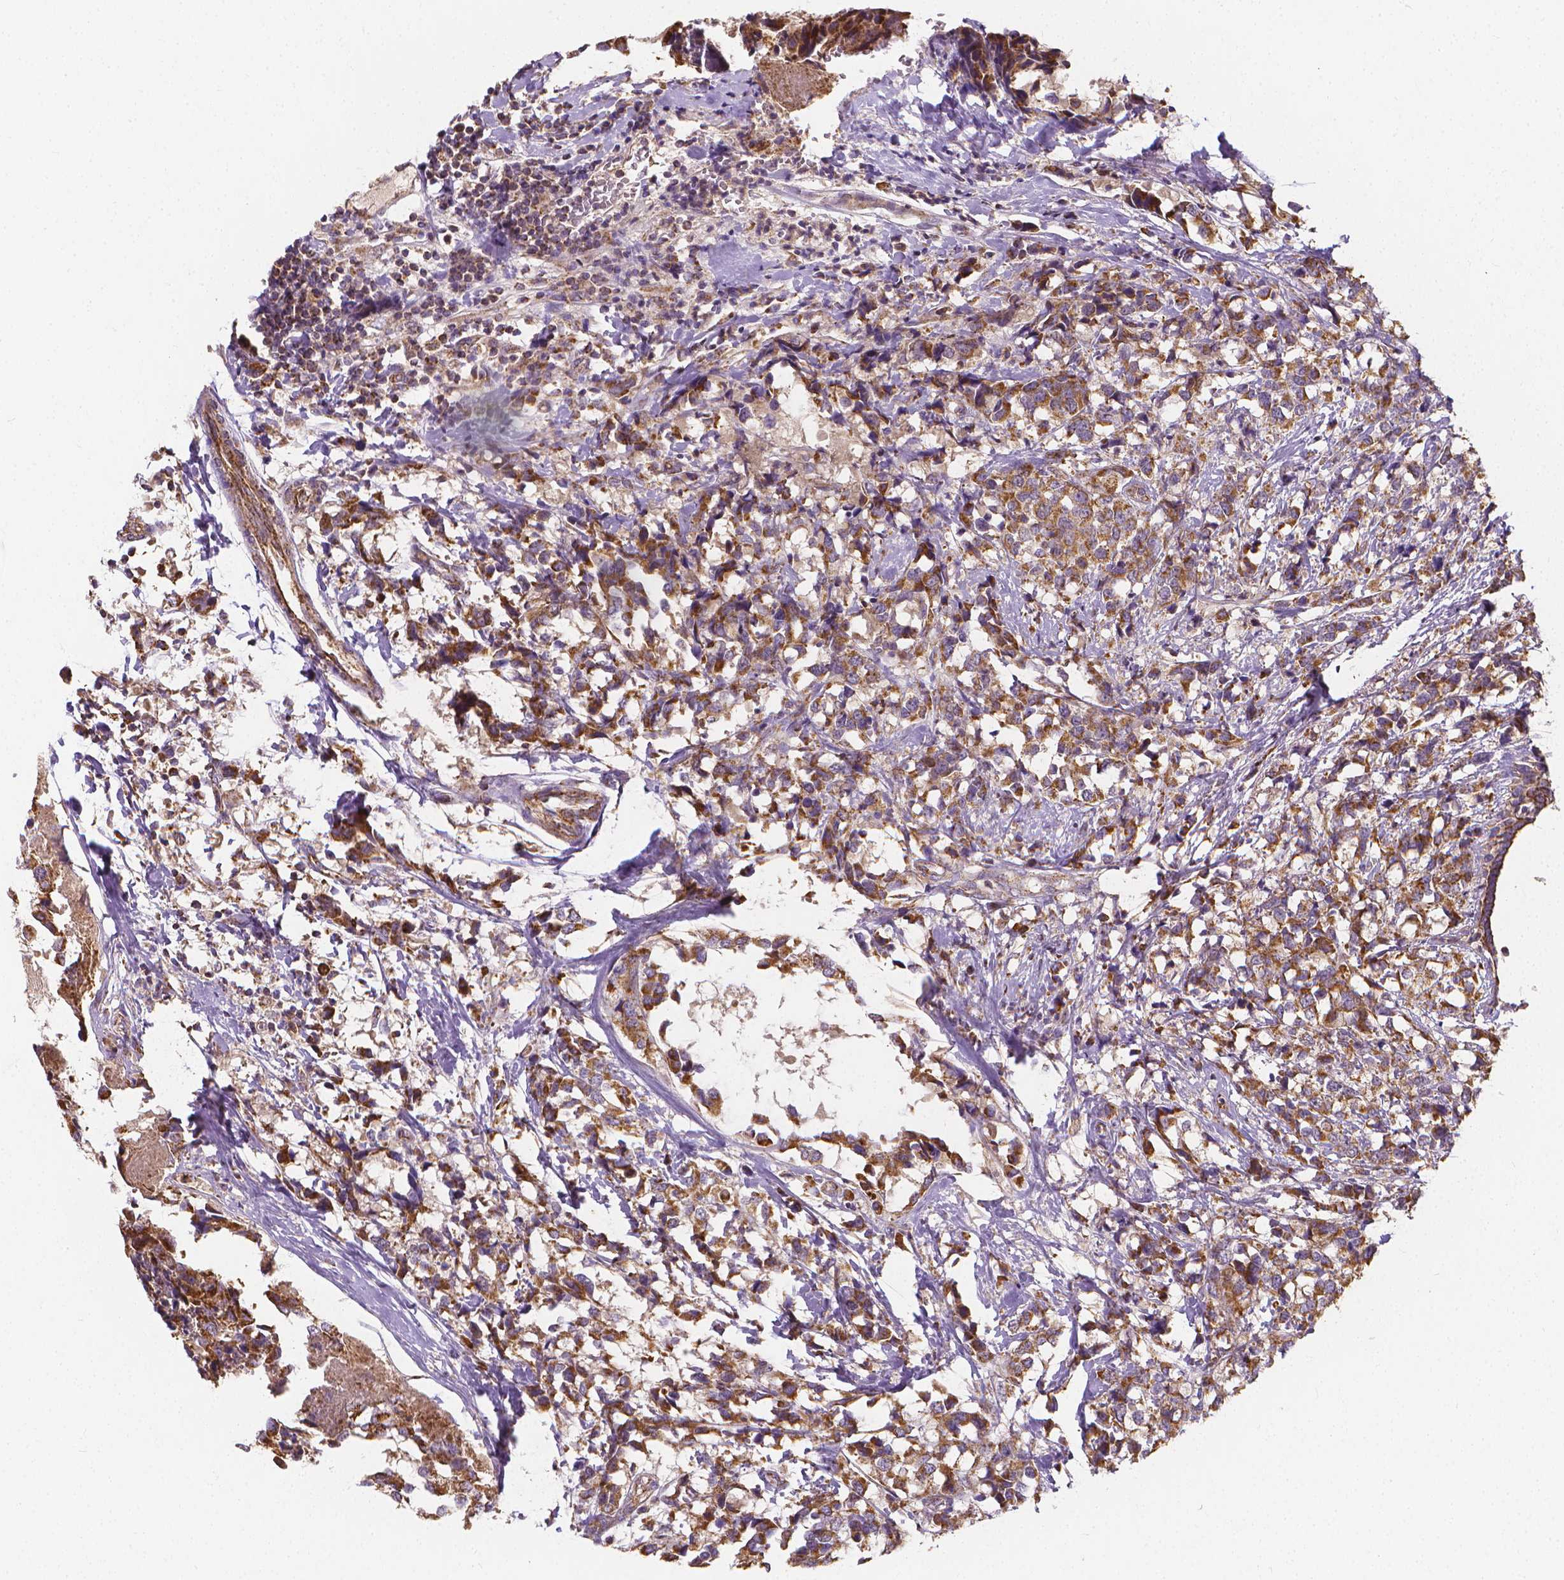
{"staining": {"intensity": "moderate", "quantity": ">75%", "location": "cytoplasmic/membranous"}, "tissue": "breast cancer", "cell_type": "Tumor cells", "image_type": "cancer", "snomed": [{"axis": "morphology", "description": "Lobular carcinoma"}, {"axis": "topography", "description": "Breast"}], "caption": "Moderate cytoplasmic/membranous protein staining is appreciated in approximately >75% of tumor cells in lobular carcinoma (breast).", "gene": "SNCAIP", "patient": {"sex": "female", "age": 59}}